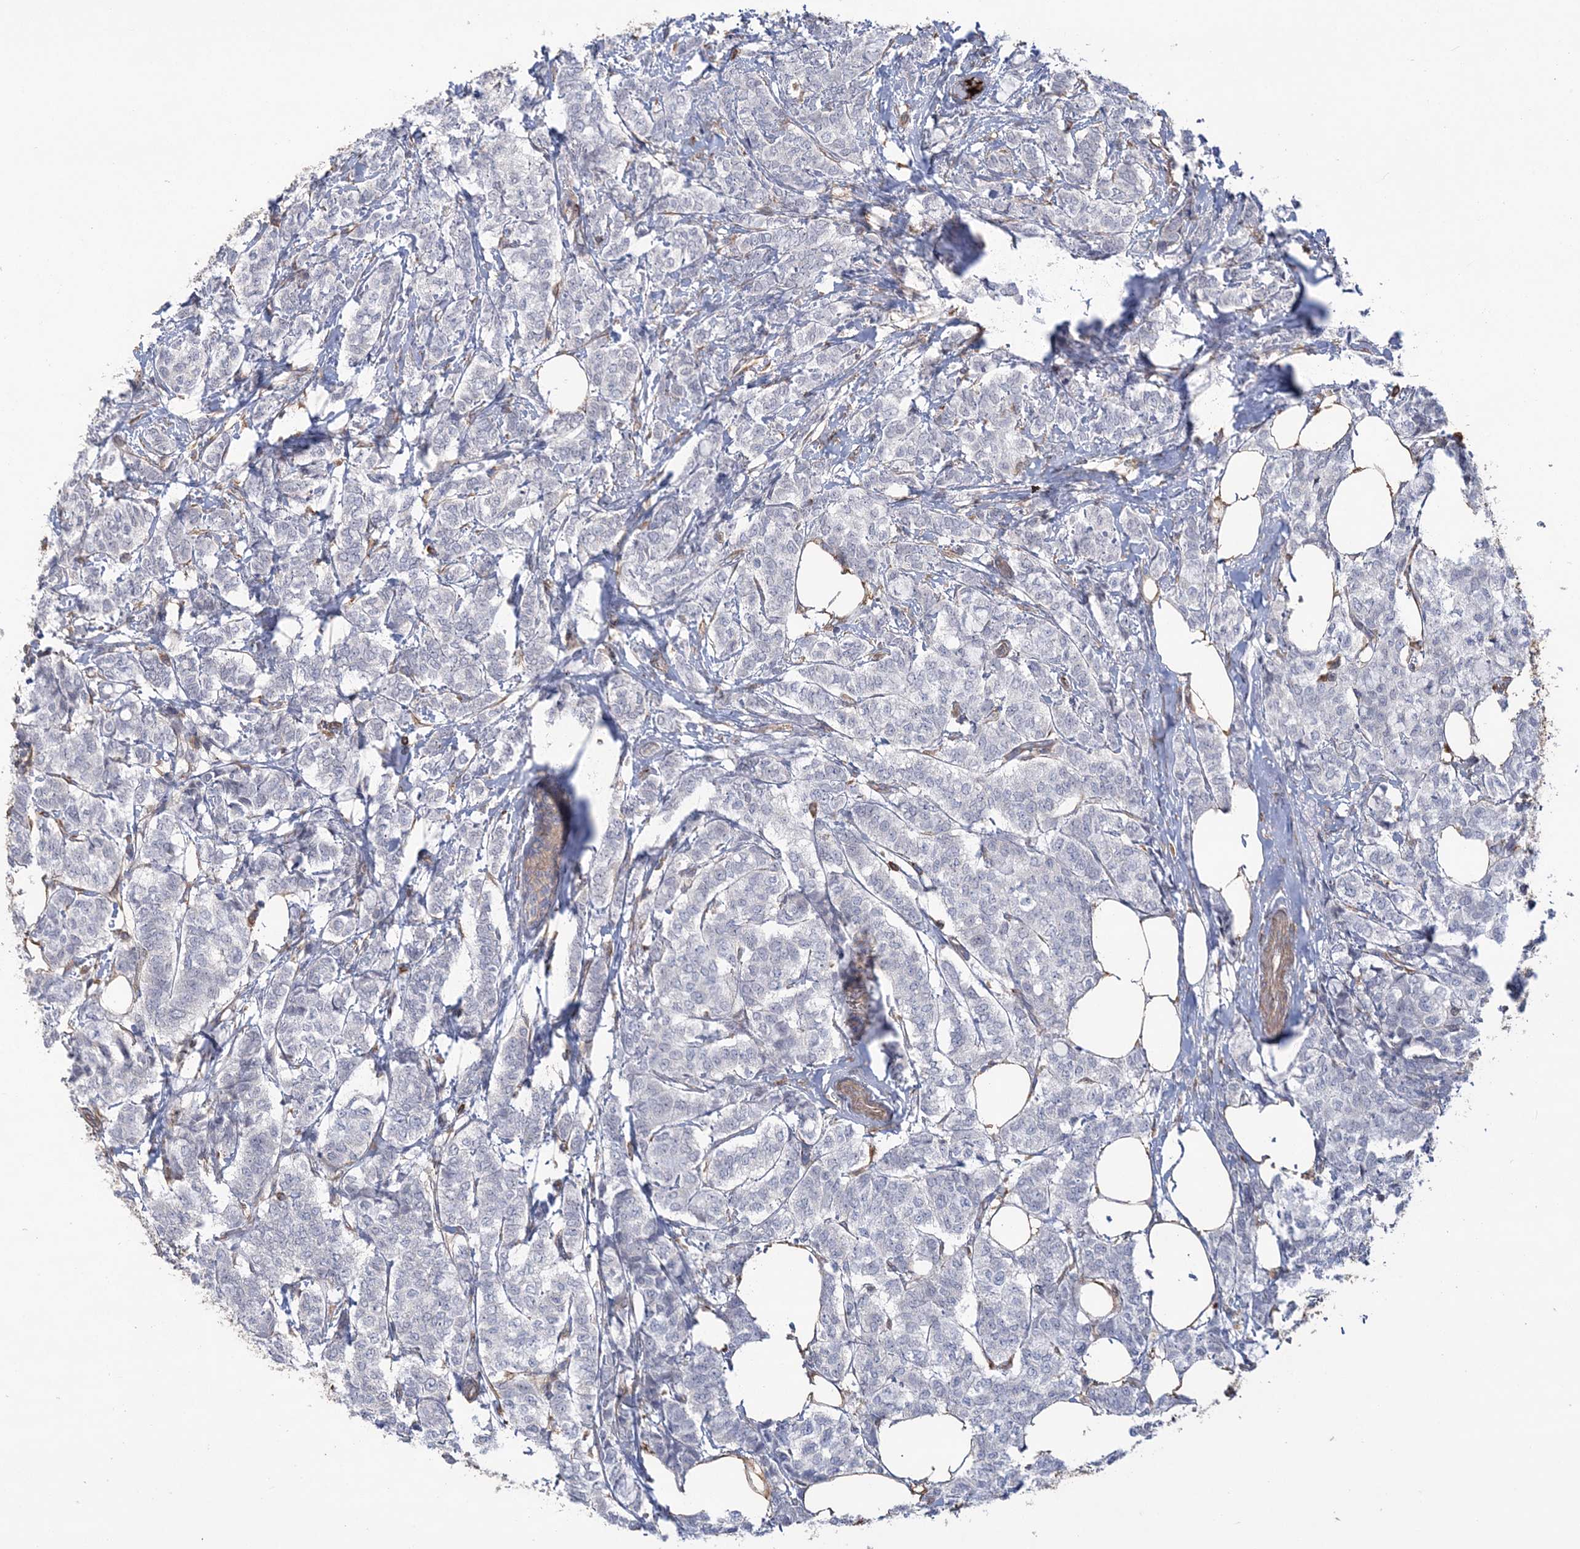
{"staining": {"intensity": "negative", "quantity": "none", "location": "none"}, "tissue": "breast cancer", "cell_type": "Tumor cells", "image_type": "cancer", "snomed": [{"axis": "morphology", "description": "Lobular carcinoma"}, {"axis": "topography", "description": "Breast"}], "caption": "Histopathology image shows no significant protein expression in tumor cells of lobular carcinoma (breast).", "gene": "ZNF821", "patient": {"sex": "female", "age": 60}}